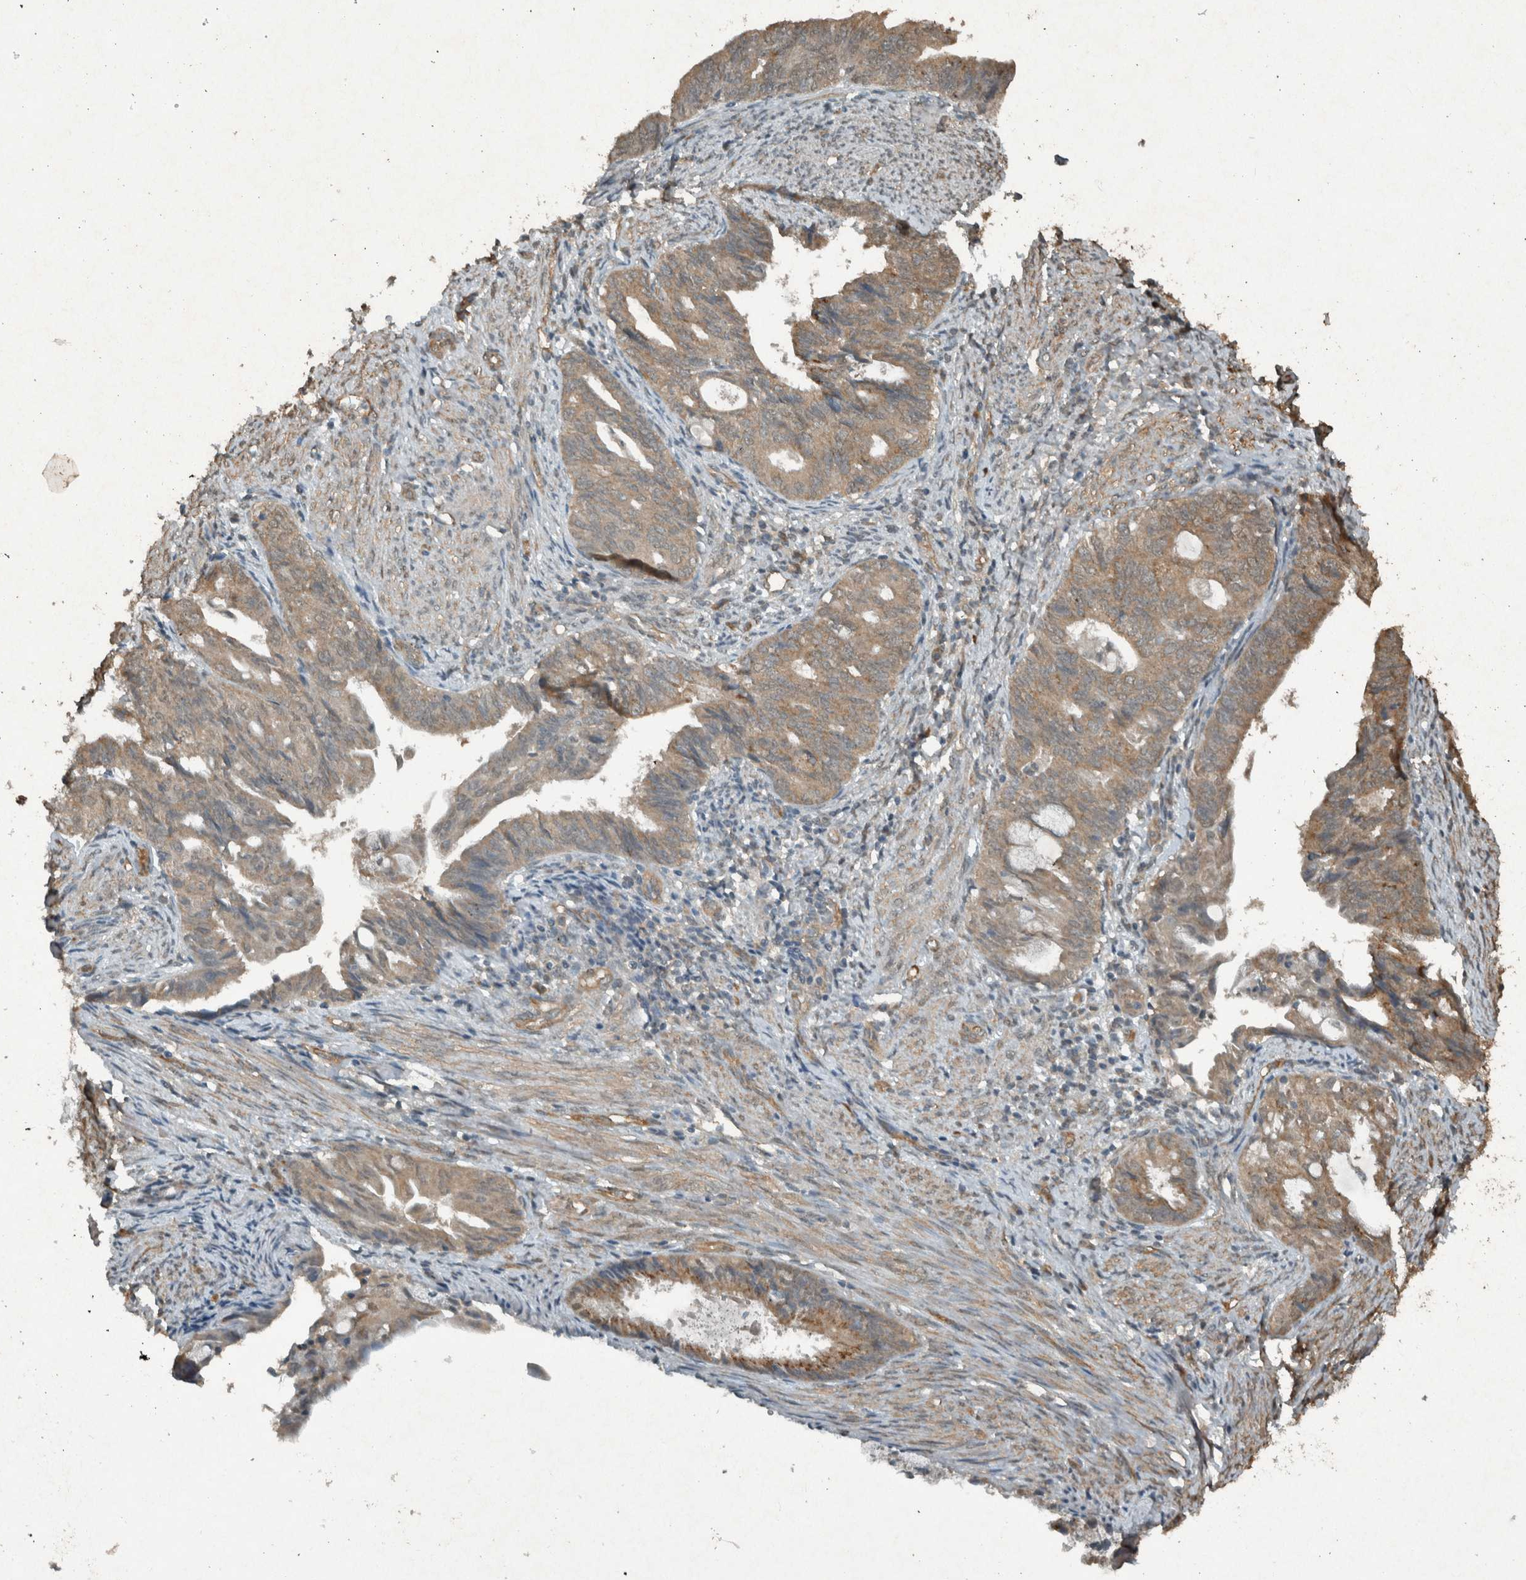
{"staining": {"intensity": "moderate", "quantity": "25%-75%", "location": "cytoplasmic/membranous"}, "tissue": "endometrial cancer", "cell_type": "Tumor cells", "image_type": "cancer", "snomed": [{"axis": "morphology", "description": "Adenocarcinoma, NOS"}, {"axis": "topography", "description": "Endometrium"}], "caption": "Protein staining by immunohistochemistry reveals moderate cytoplasmic/membranous staining in about 25%-75% of tumor cells in endometrial adenocarcinoma.", "gene": "ARHGEF12", "patient": {"sex": "female", "age": 86}}